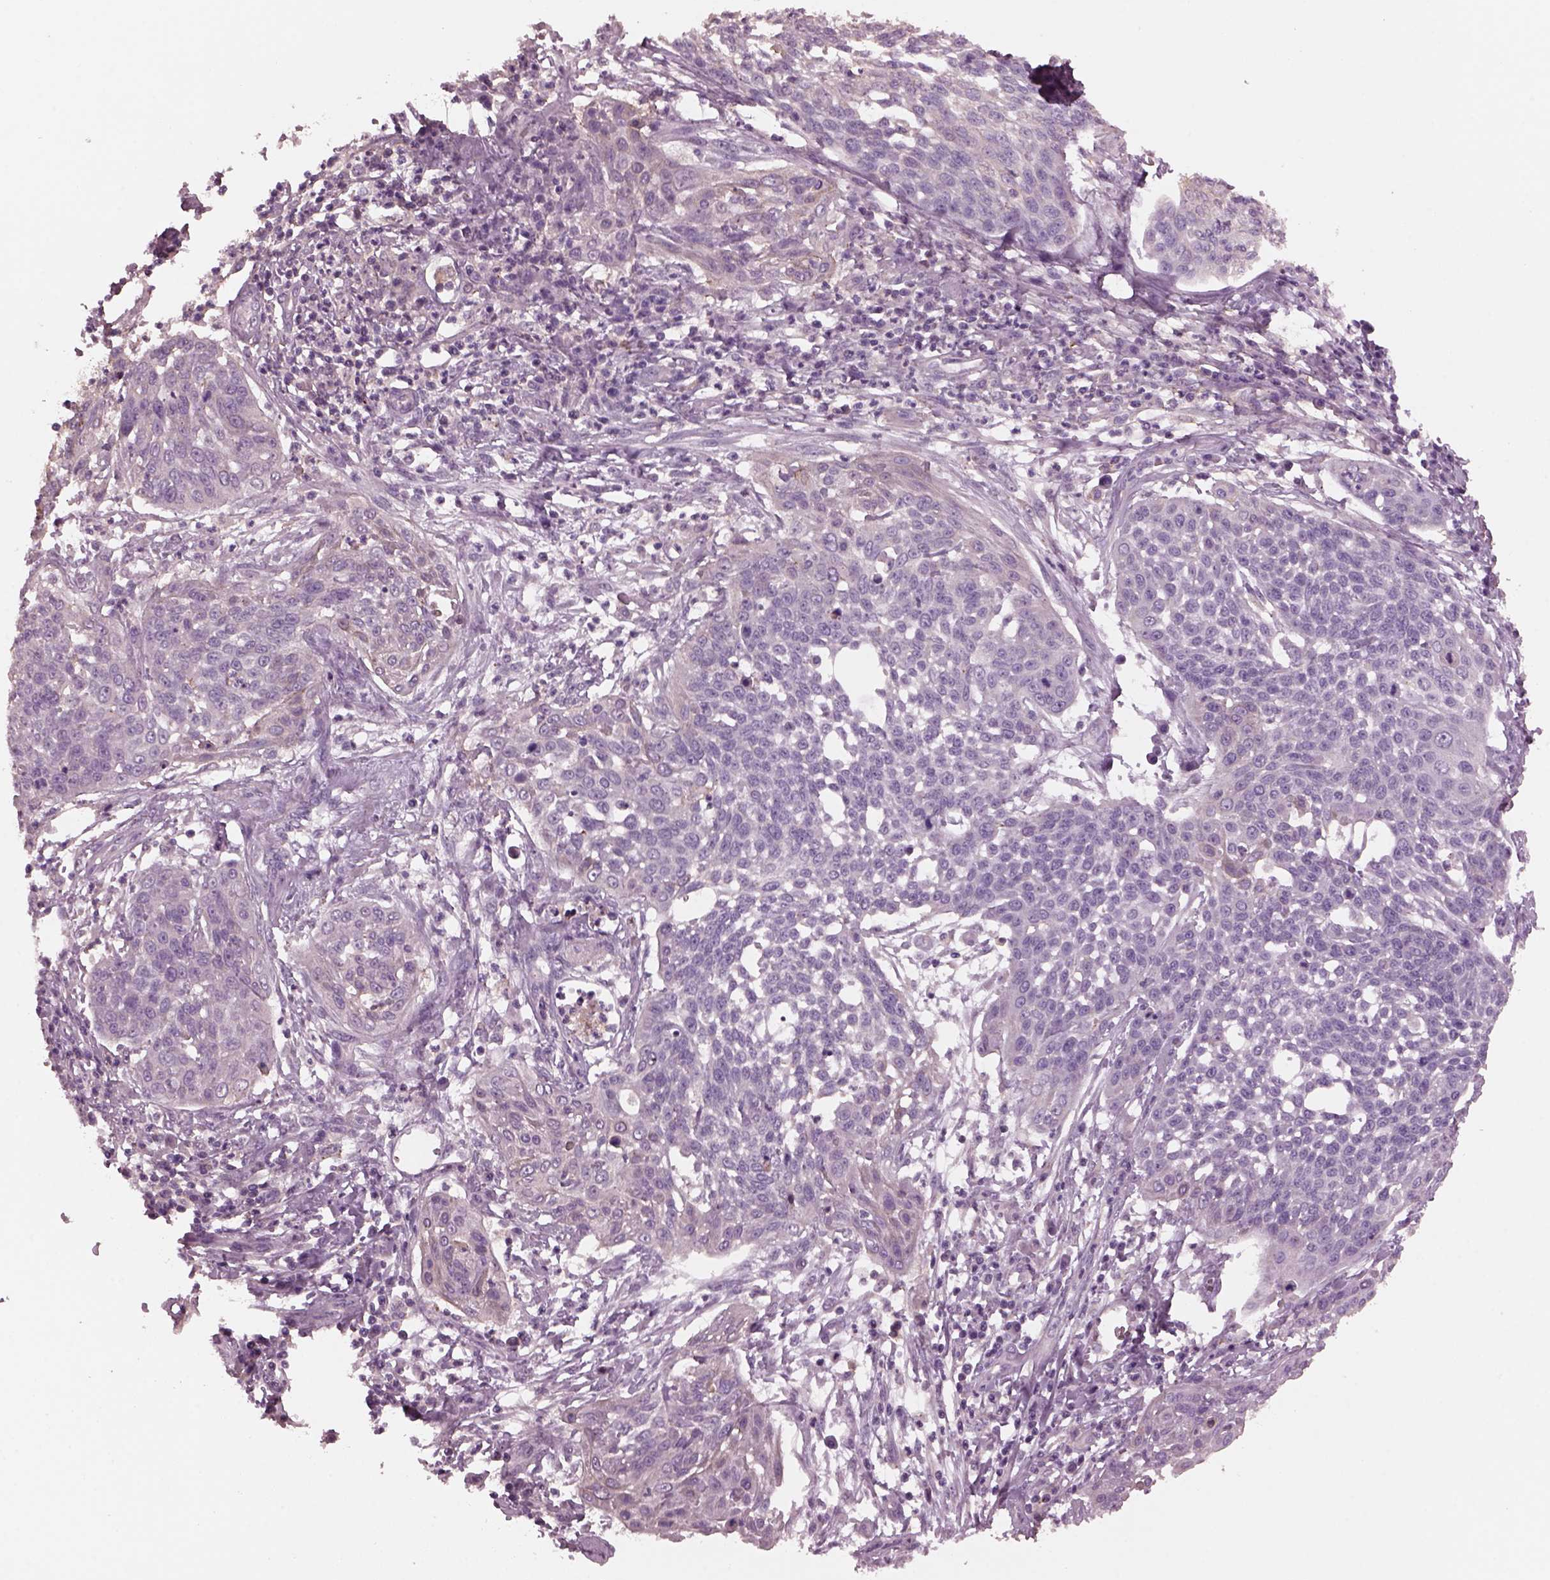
{"staining": {"intensity": "negative", "quantity": "none", "location": "none"}, "tissue": "cervical cancer", "cell_type": "Tumor cells", "image_type": "cancer", "snomed": [{"axis": "morphology", "description": "Squamous cell carcinoma, NOS"}, {"axis": "topography", "description": "Cervix"}], "caption": "High power microscopy micrograph of an immunohistochemistry (IHC) micrograph of squamous cell carcinoma (cervical), revealing no significant staining in tumor cells.", "gene": "SRI", "patient": {"sex": "female", "age": 34}}